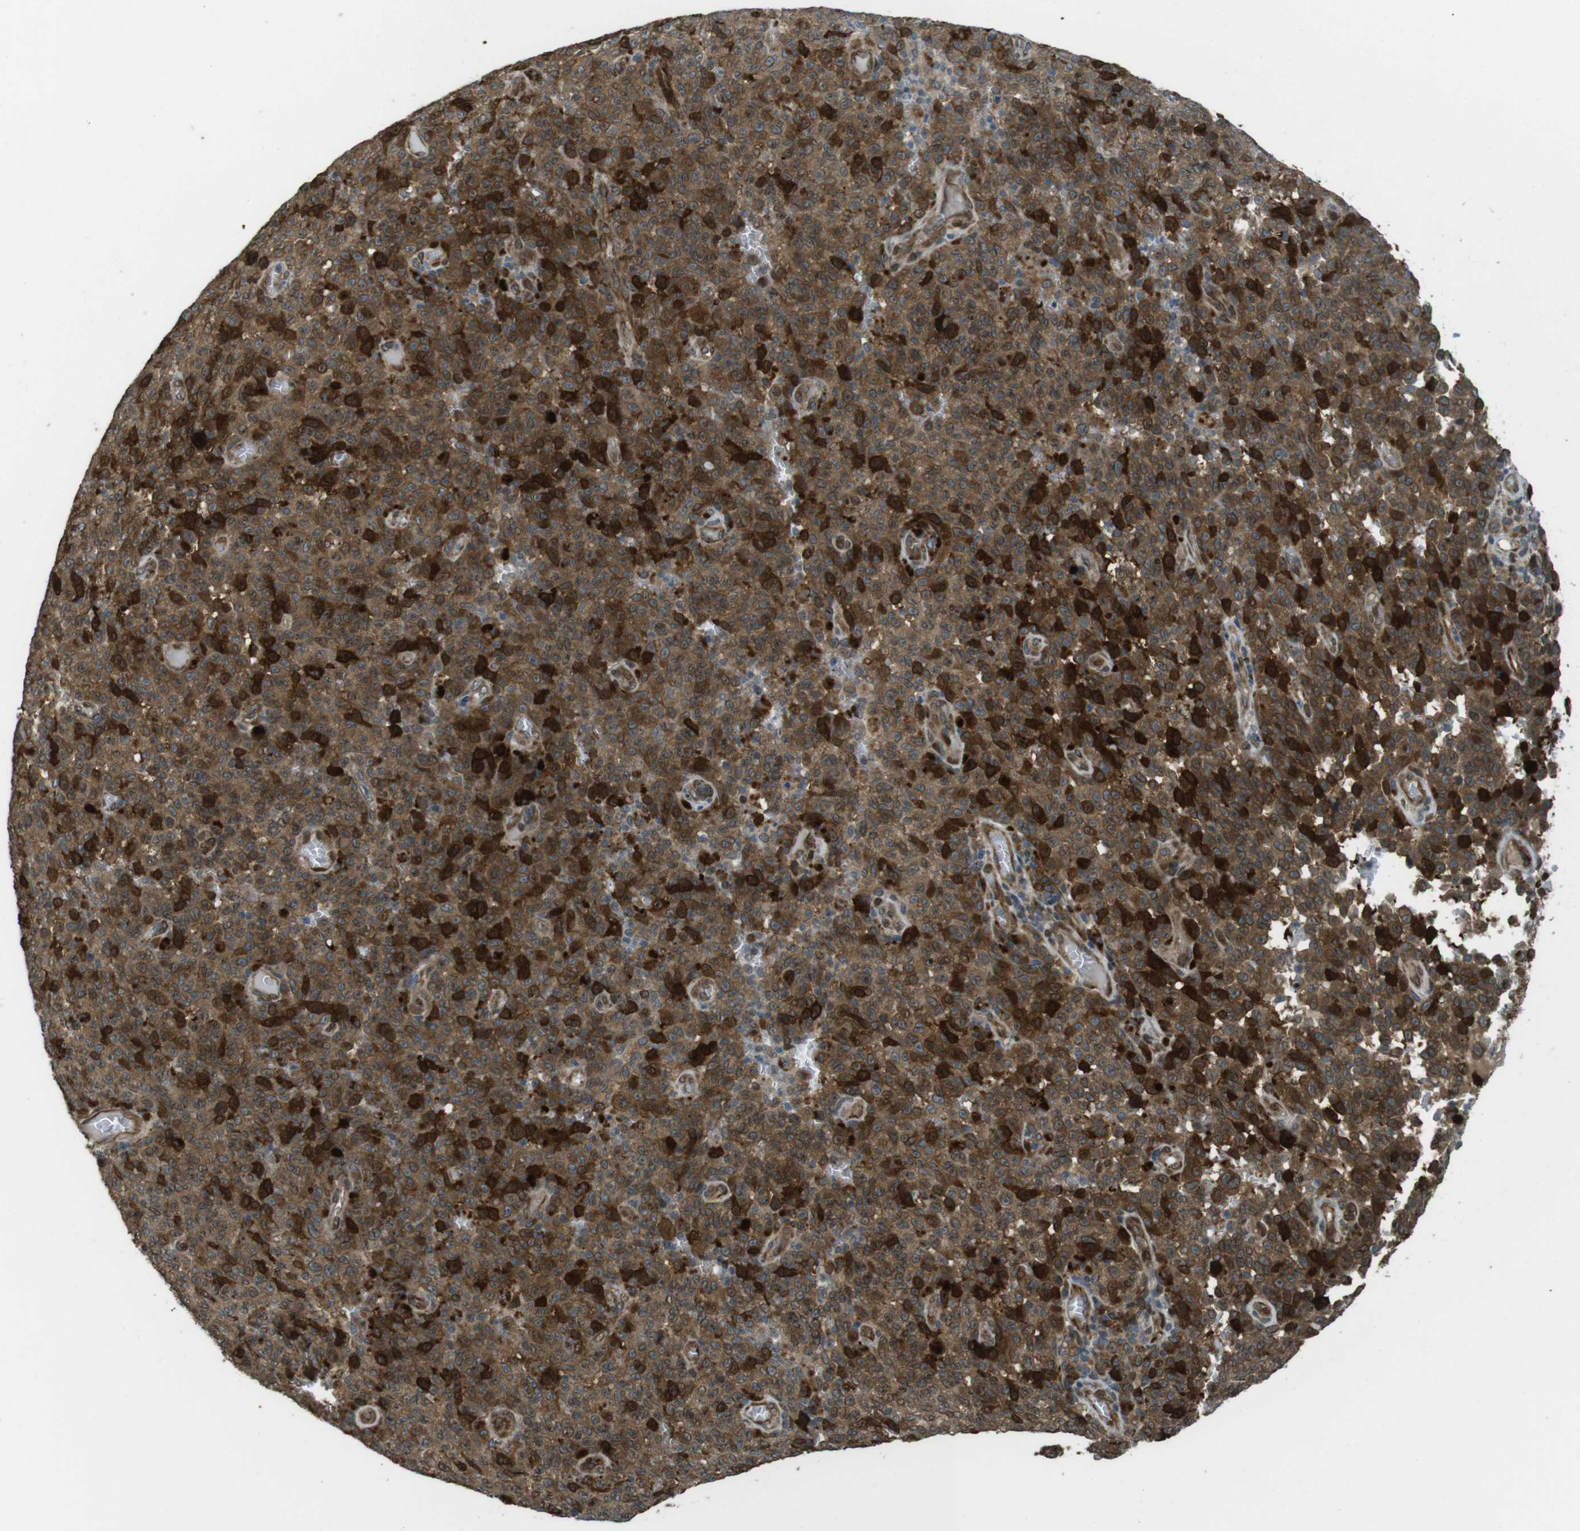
{"staining": {"intensity": "strong", "quantity": ">75%", "location": "cytoplasmic/membranous"}, "tissue": "melanoma", "cell_type": "Tumor cells", "image_type": "cancer", "snomed": [{"axis": "morphology", "description": "Malignant melanoma, NOS"}, {"axis": "topography", "description": "Skin"}], "caption": "An IHC photomicrograph of tumor tissue is shown. Protein staining in brown shows strong cytoplasmic/membranous positivity in malignant melanoma within tumor cells.", "gene": "ZNF330", "patient": {"sex": "female", "age": 82}}